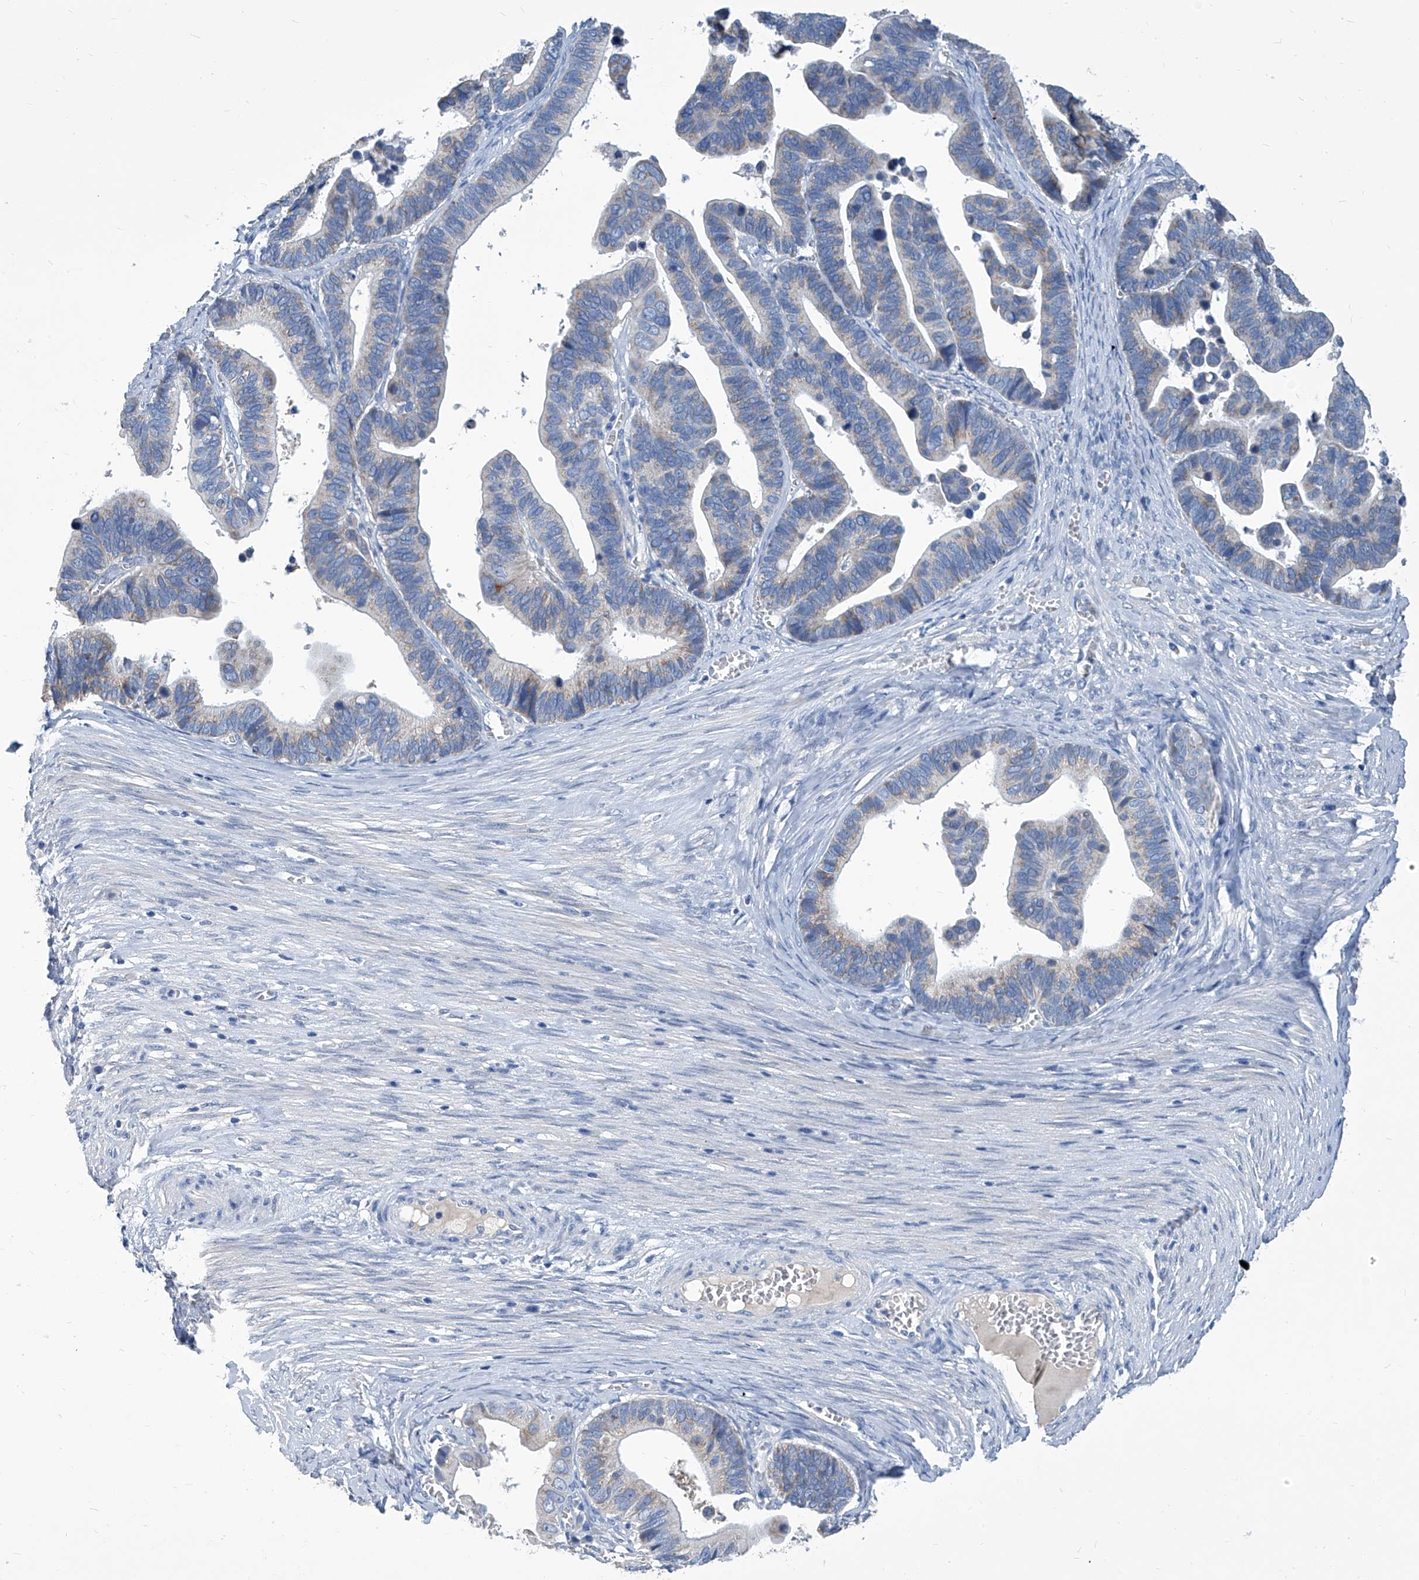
{"staining": {"intensity": "weak", "quantity": "<25%", "location": "cytoplasmic/membranous"}, "tissue": "ovarian cancer", "cell_type": "Tumor cells", "image_type": "cancer", "snomed": [{"axis": "morphology", "description": "Cystadenocarcinoma, serous, NOS"}, {"axis": "topography", "description": "Ovary"}], "caption": "Histopathology image shows no protein positivity in tumor cells of ovarian serous cystadenocarcinoma tissue.", "gene": "MTARC1", "patient": {"sex": "female", "age": 56}}